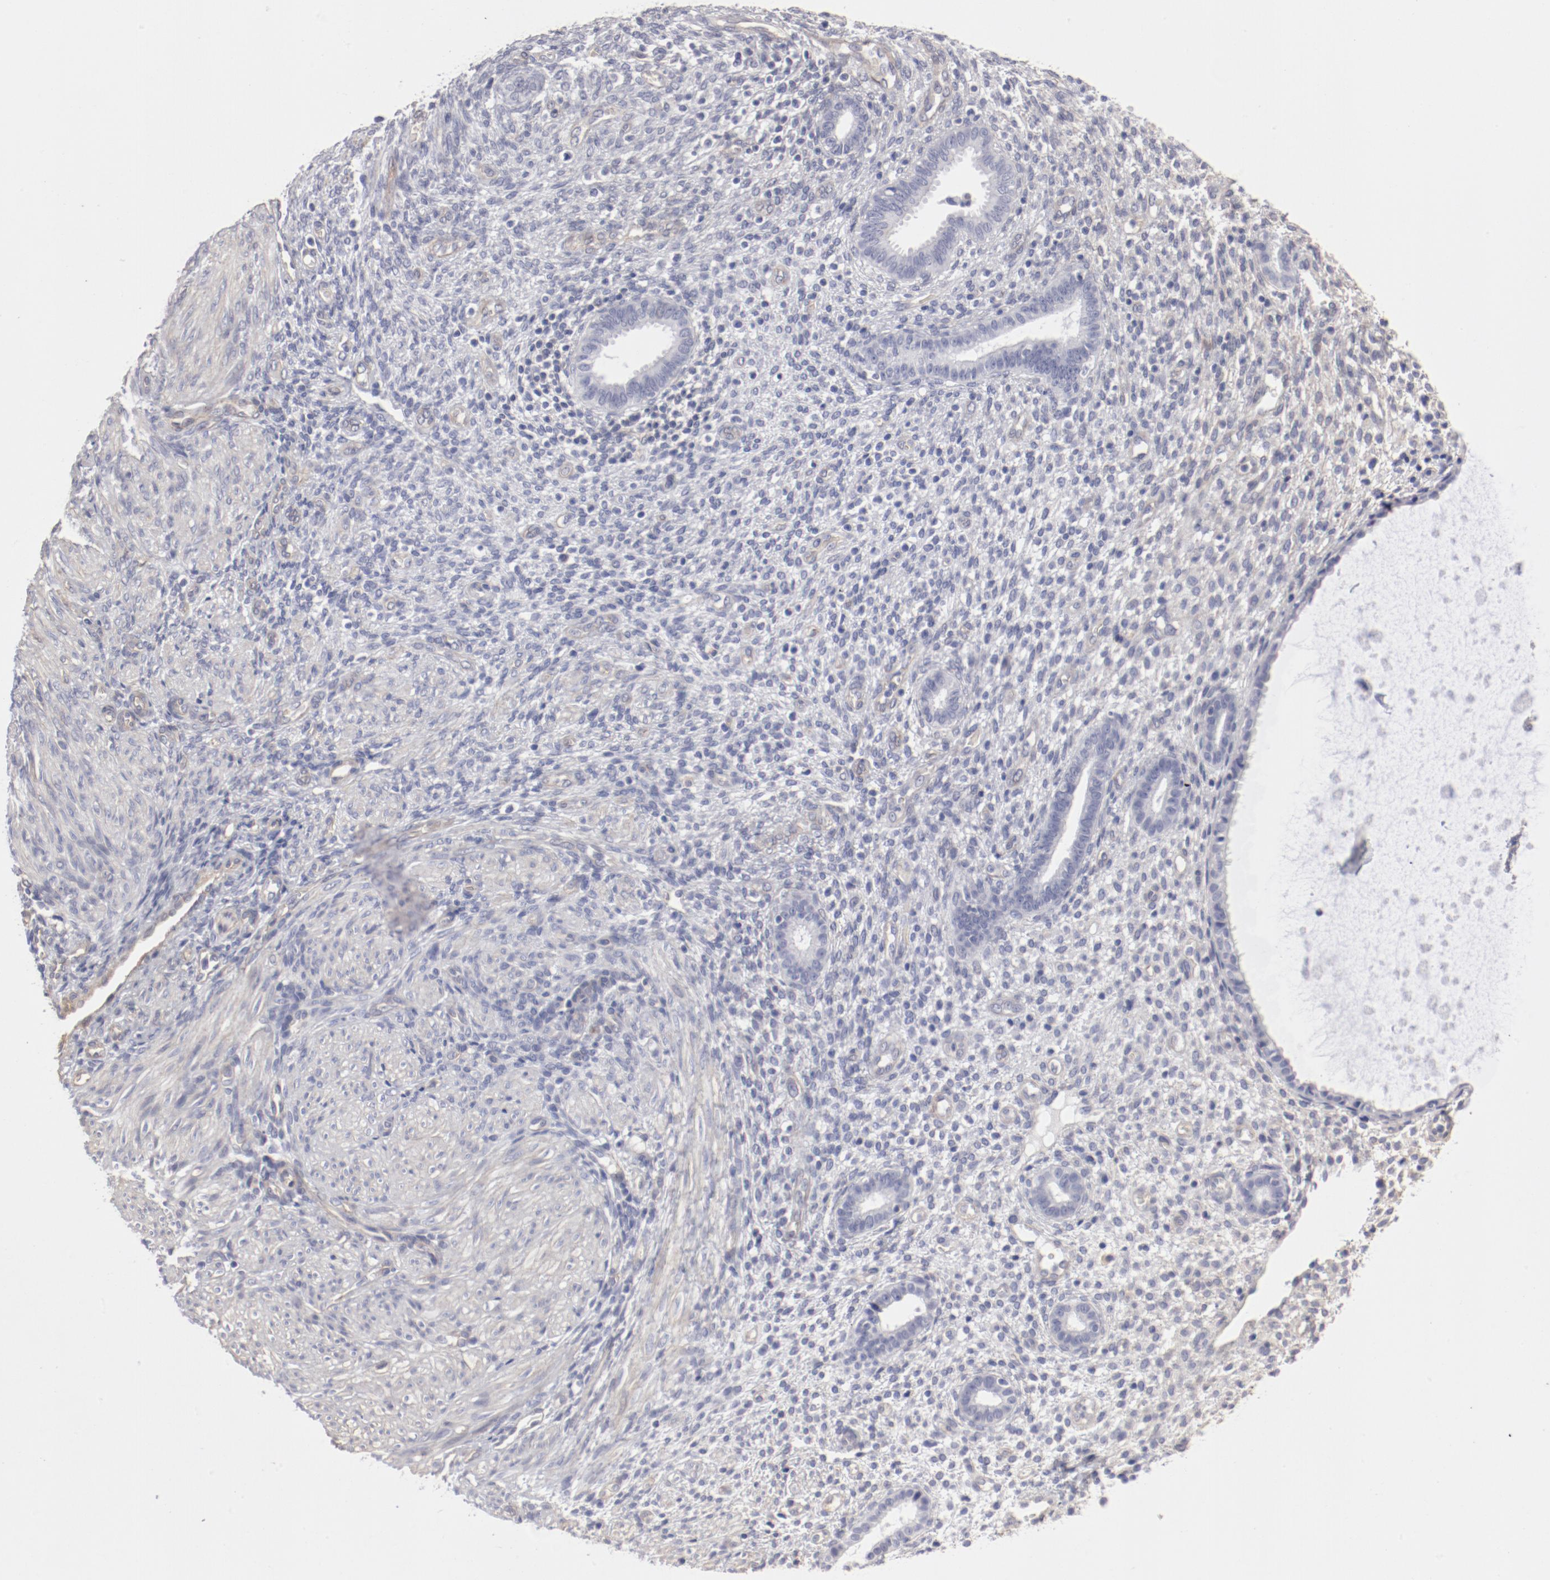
{"staining": {"intensity": "negative", "quantity": "none", "location": "none"}, "tissue": "endometrium", "cell_type": "Cells in endometrial stroma", "image_type": "normal", "snomed": [{"axis": "morphology", "description": "Normal tissue, NOS"}, {"axis": "topography", "description": "Endometrium"}], "caption": "Endometrium stained for a protein using immunohistochemistry (IHC) displays no positivity cells in endometrial stroma.", "gene": "LAX1", "patient": {"sex": "female", "age": 72}}